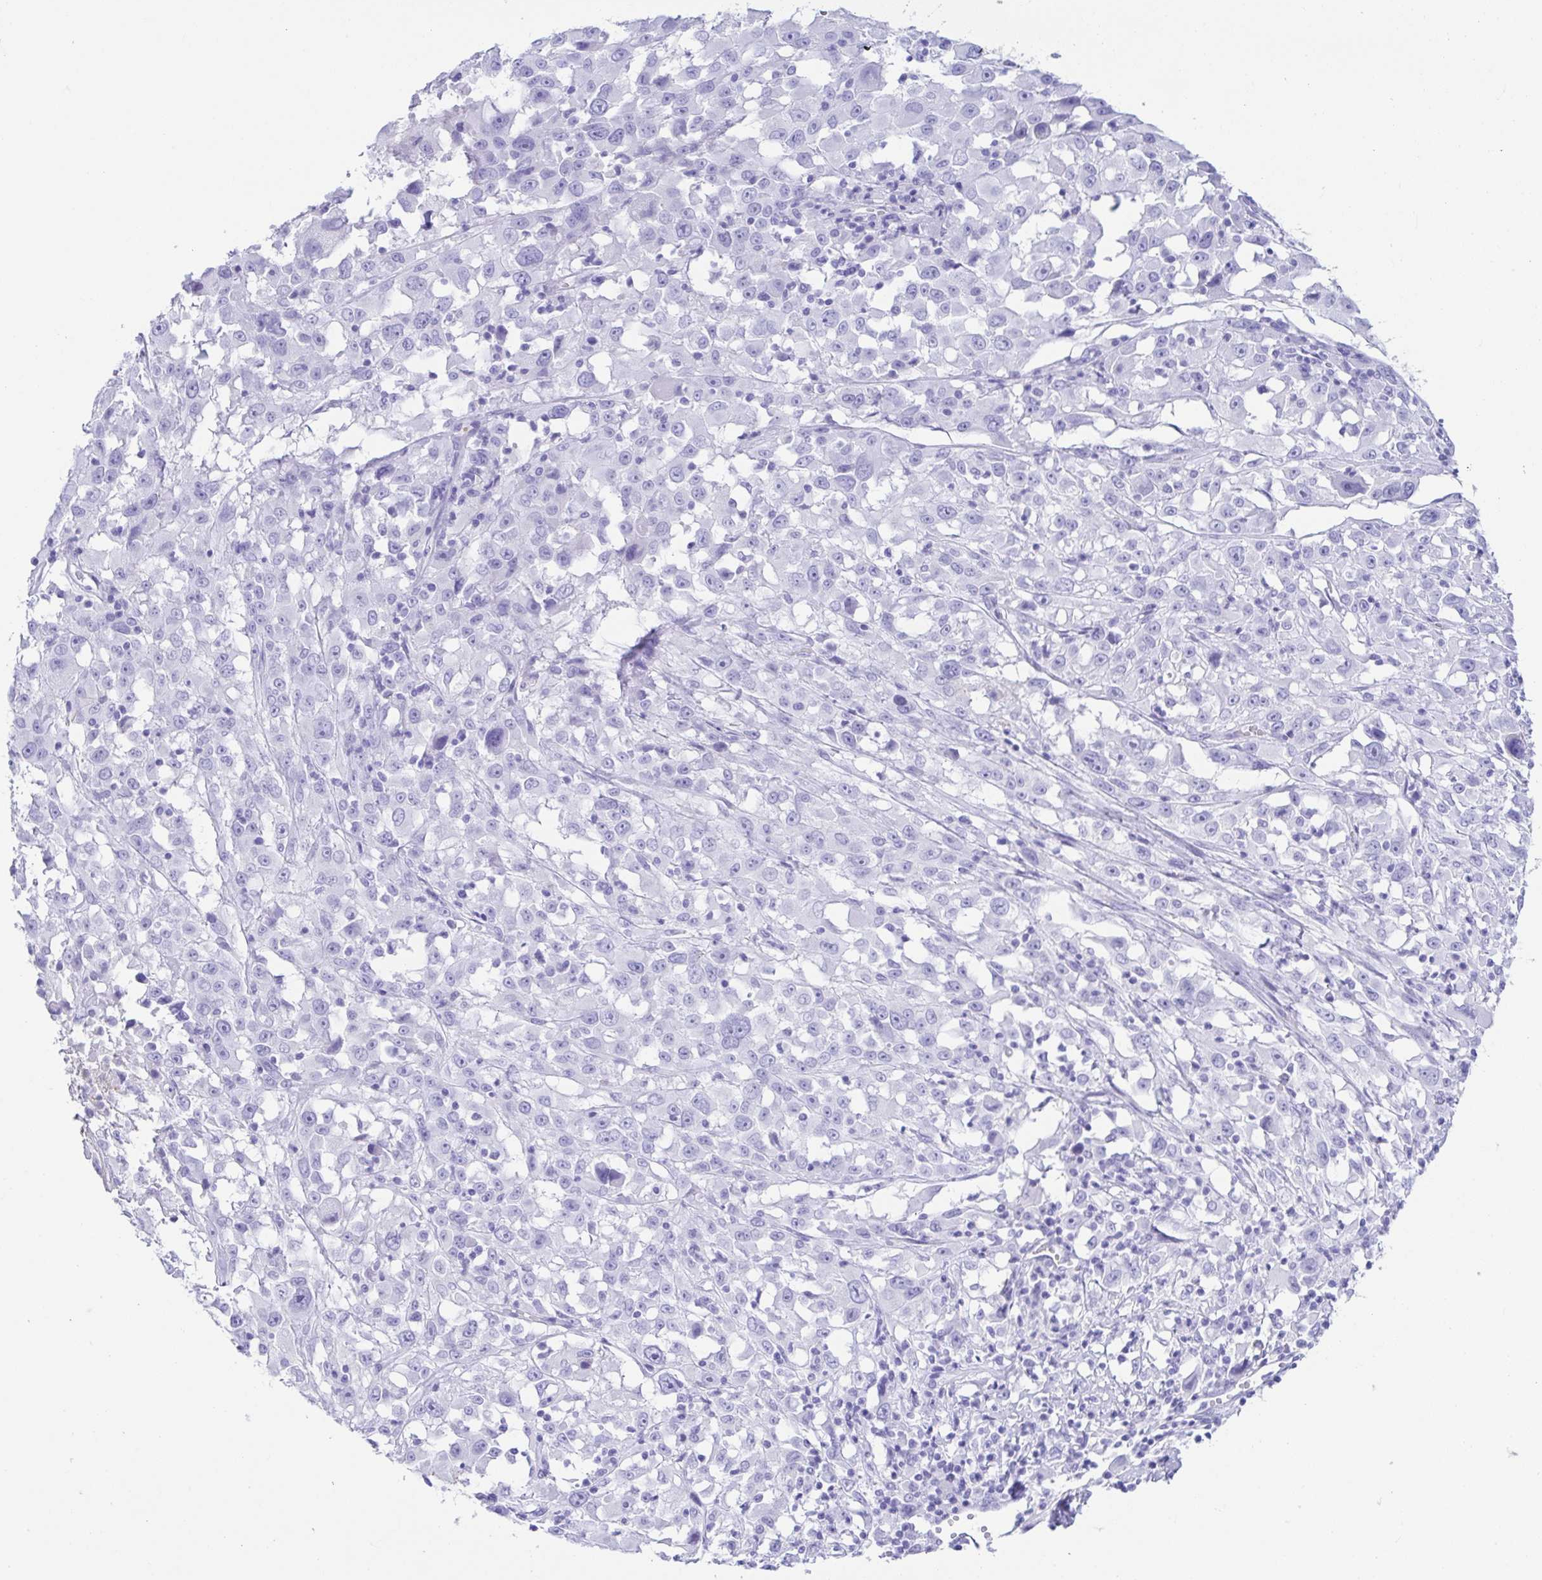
{"staining": {"intensity": "negative", "quantity": "none", "location": "none"}, "tissue": "melanoma", "cell_type": "Tumor cells", "image_type": "cancer", "snomed": [{"axis": "morphology", "description": "Malignant melanoma, Metastatic site"}, {"axis": "topography", "description": "Soft tissue"}], "caption": "Immunohistochemistry (IHC) photomicrograph of neoplastic tissue: human melanoma stained with DAB shows no significant protein expression in tumor cells.", "gene": "GKN1", "patient": {"sex": "male", "age": 50}}